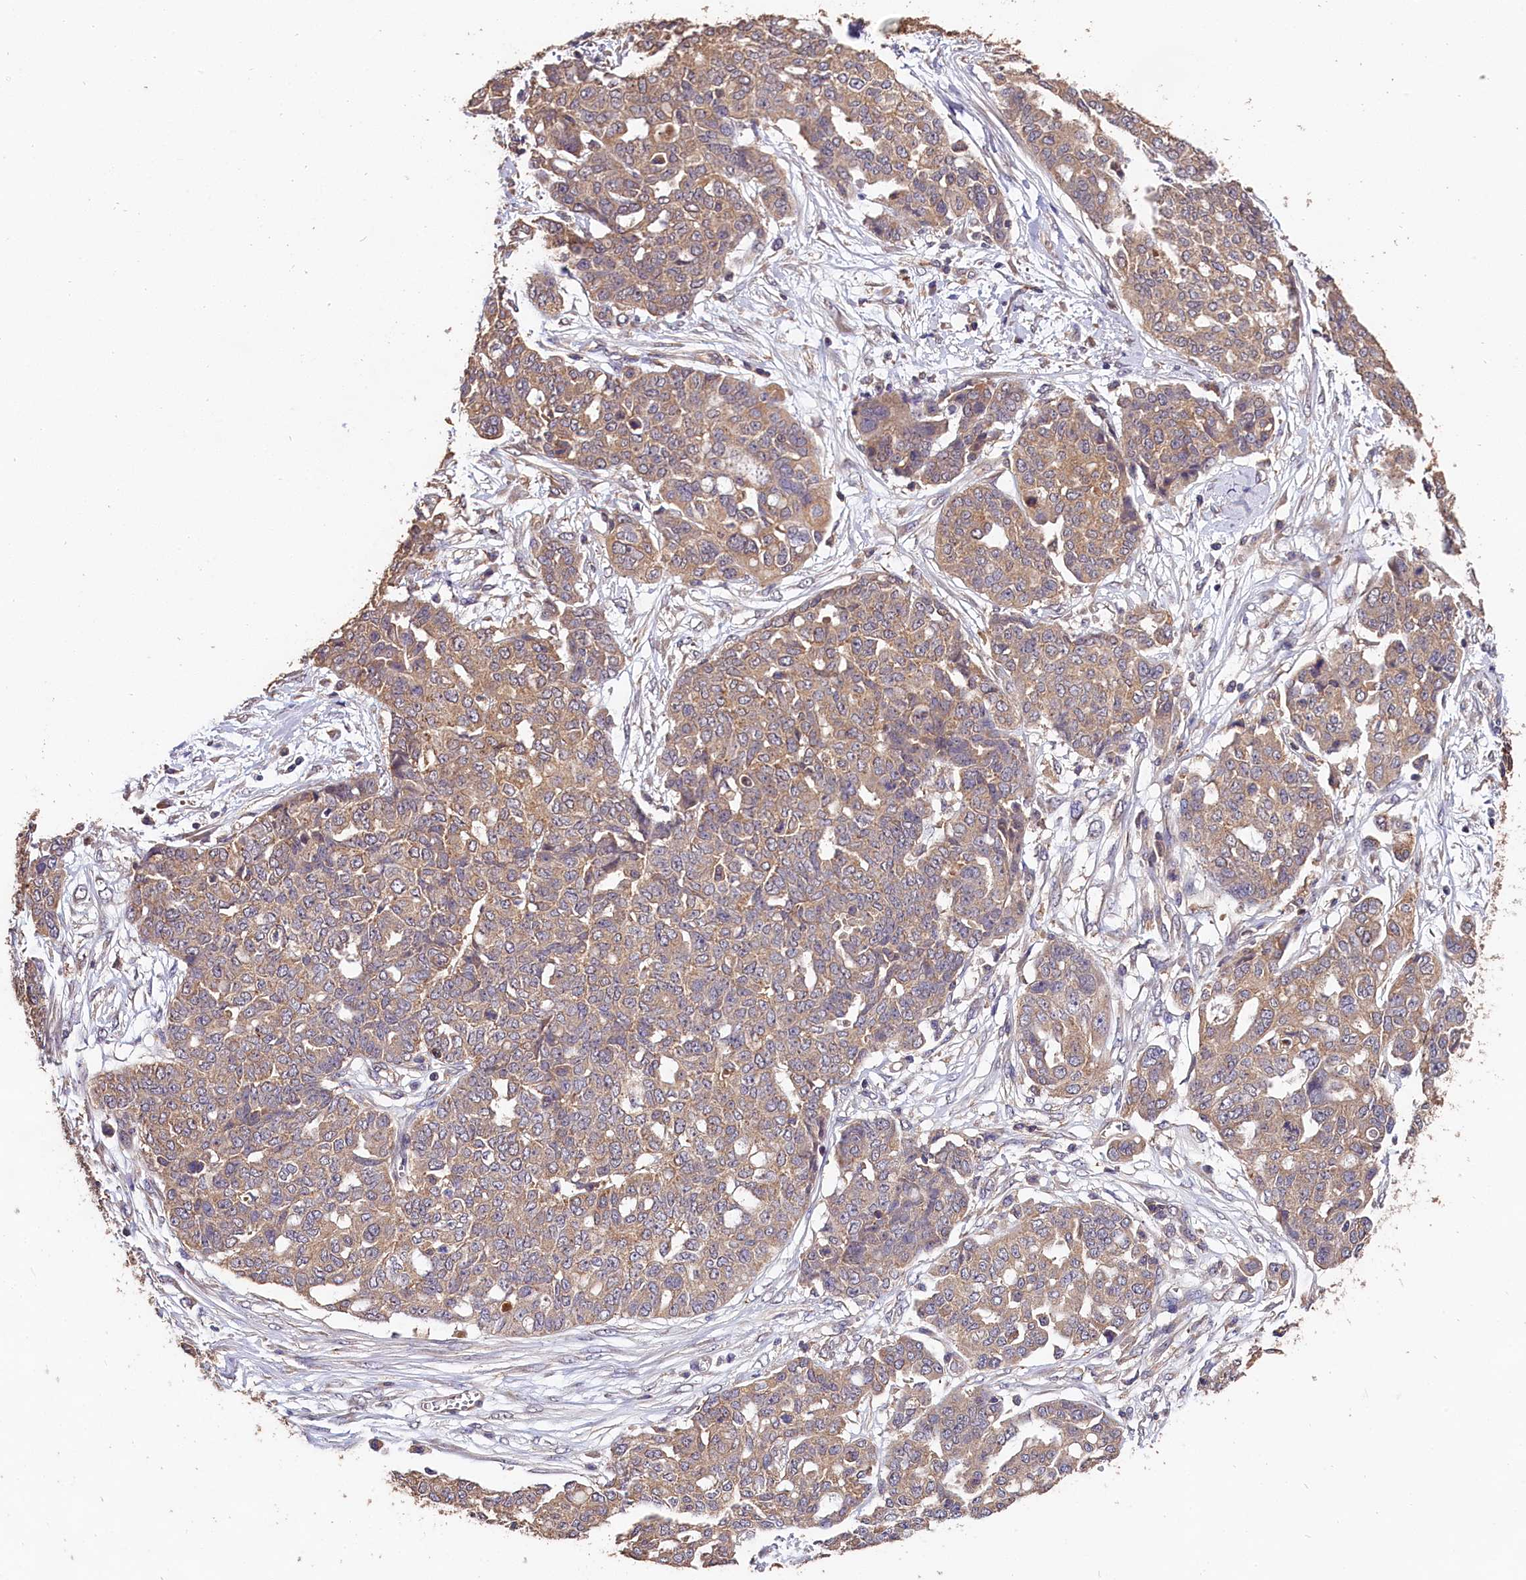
{"staining": {"intensity": "moderate", "quantity": ">75%", "location": "cytoplasmic/membranous"}, "tissue": "ovarian cancer", "cell_type": "Tumor cells", "image_type": "cancer", "snomed": [{"axis": "morphology", "description": "Cystadenocarcinoma, serous, NOS"}, {"axis": "topography", "description": "Soft tissue"}, {"axis": "topography", "description": "Ovary"}], "caption": "Tumor cells show moderate cytoplasmic/membranous expression in approximately >75% of cells in serous cystadenocarcinoma (ovarian).", "gene": "OAS3", "patient": {"sex": "female", "age": 57}}